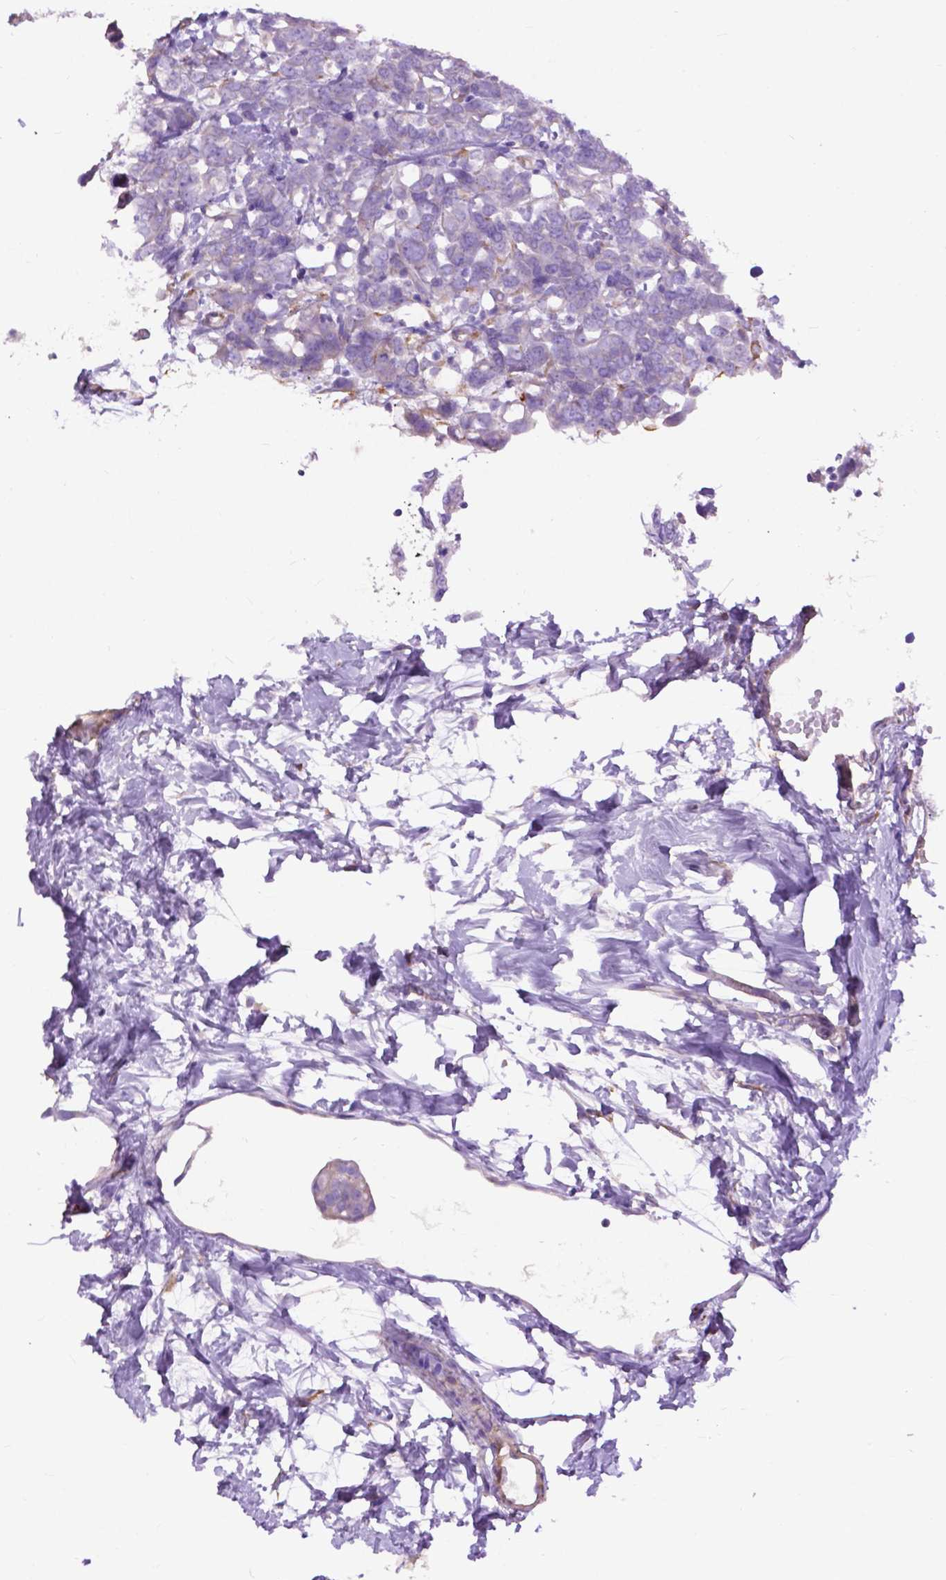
{"staining": {"intensity": "negative", "quantity": "none", "location": "none"}, "tissue": "breast cancer", "cell_type": "Tumor cells", "image_type": "cancer", "snomed": [{"axis": "morphology", "description": "Duct carcinoma"}, {"axis": "topography", "description": "Breast"}], "caption": "An image of breast cancer (intraductal carcinoma) stained for a protein demonstrates no brown staining in tumor cells.", "gene": "PCDHA12", "patient": {"sex": "female", "age": 40}}